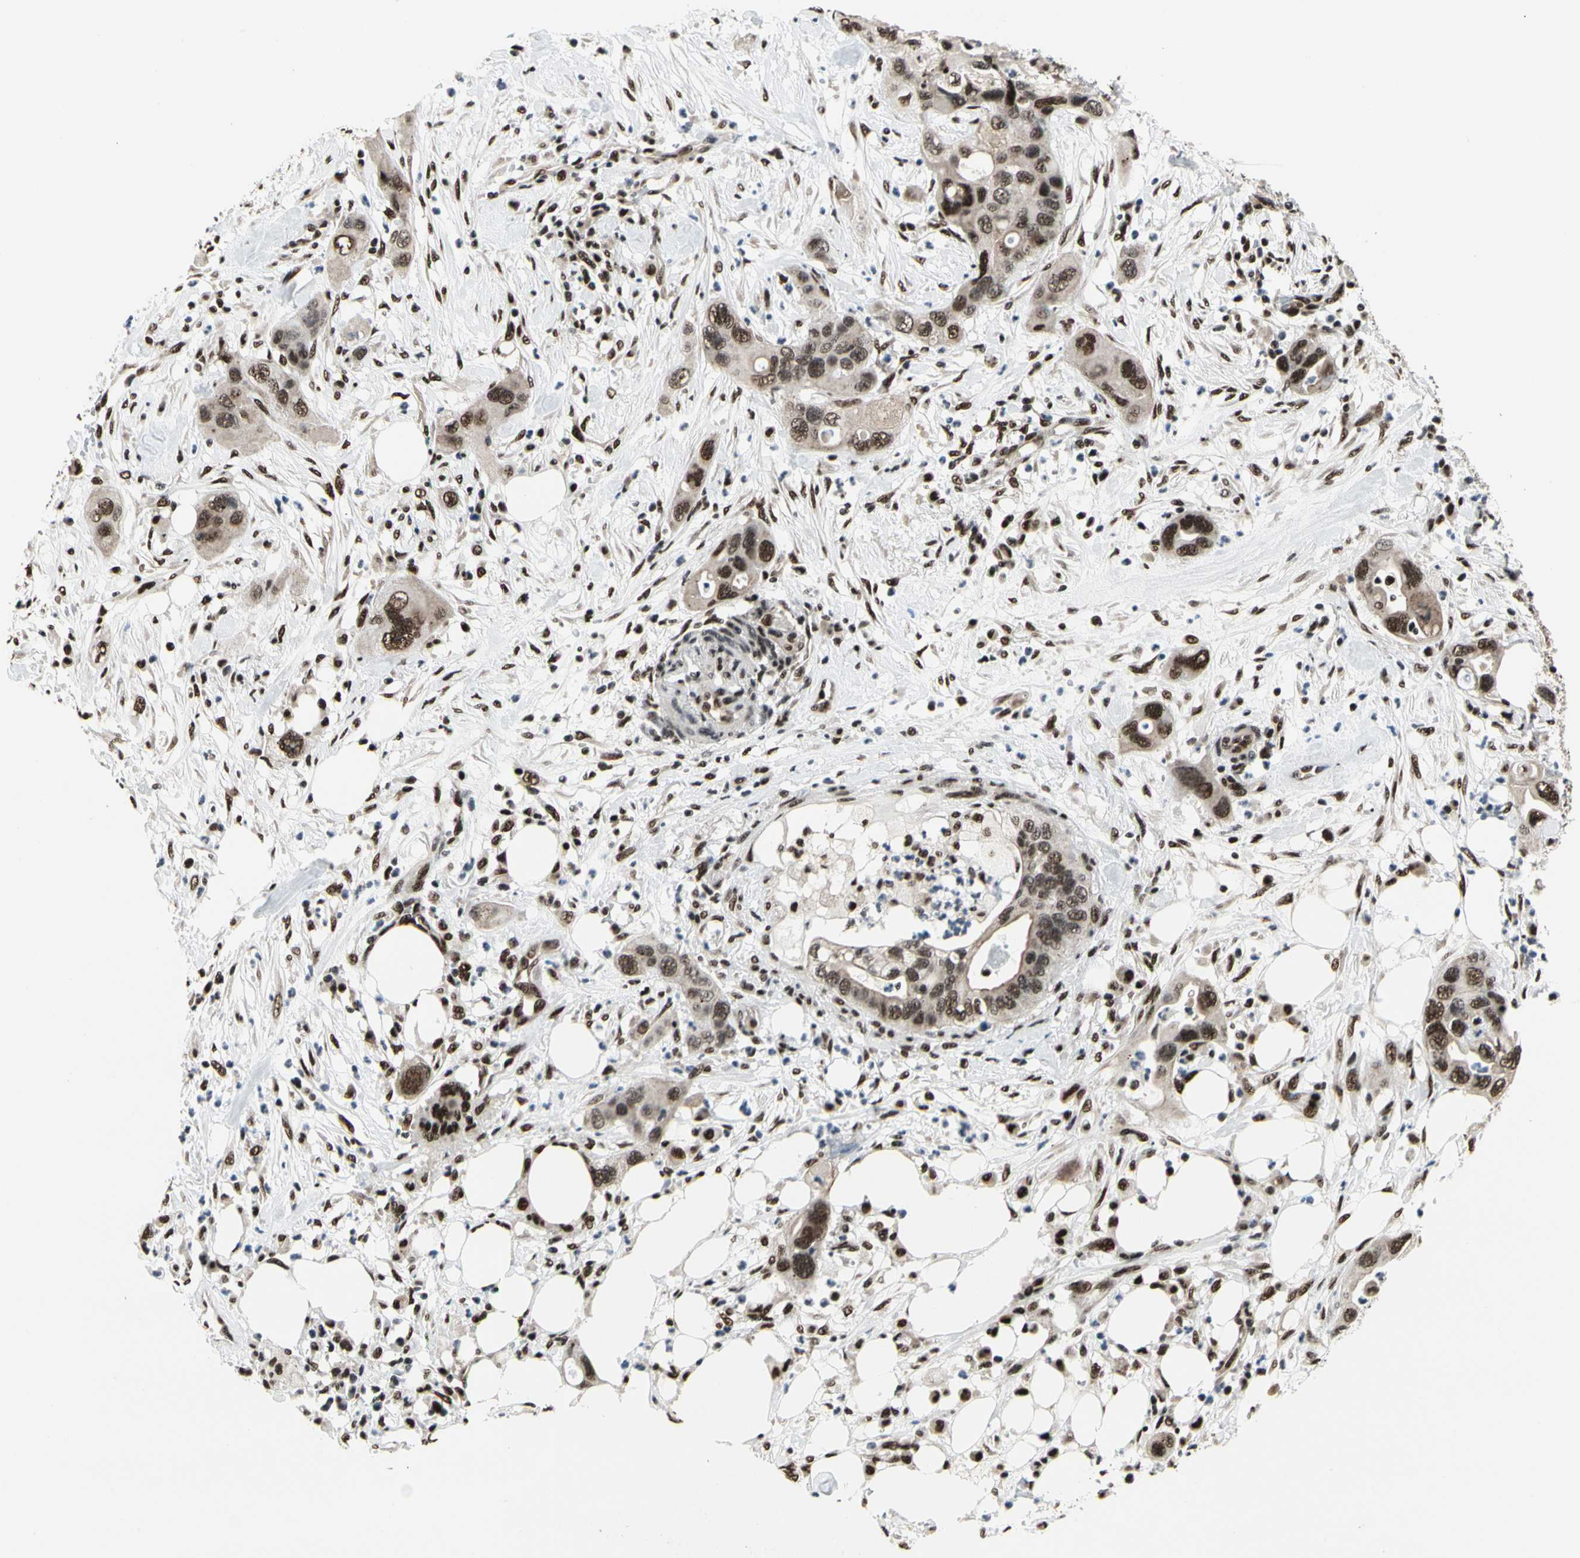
{"staining": {"intensity": "moderate", "quantity": ">75%", "location": "nuclear"}, "tissue": "pancreatic cancer", "cell_type": "Tumor cells", "image_type": "cancer", "snomed": [{"axis": "morphology", "description": "Adenocarcinoma, NOS"}, {"axis": "topography", "description": "Pancreas"}], "caption": "This is an image of IHC staining of adenocarcinoma (pancreatic), which shows moderate staining in the nuclear of tumor cells.", "gene": "SRSF11", "patient": {"sex": "female", "age": 71}}